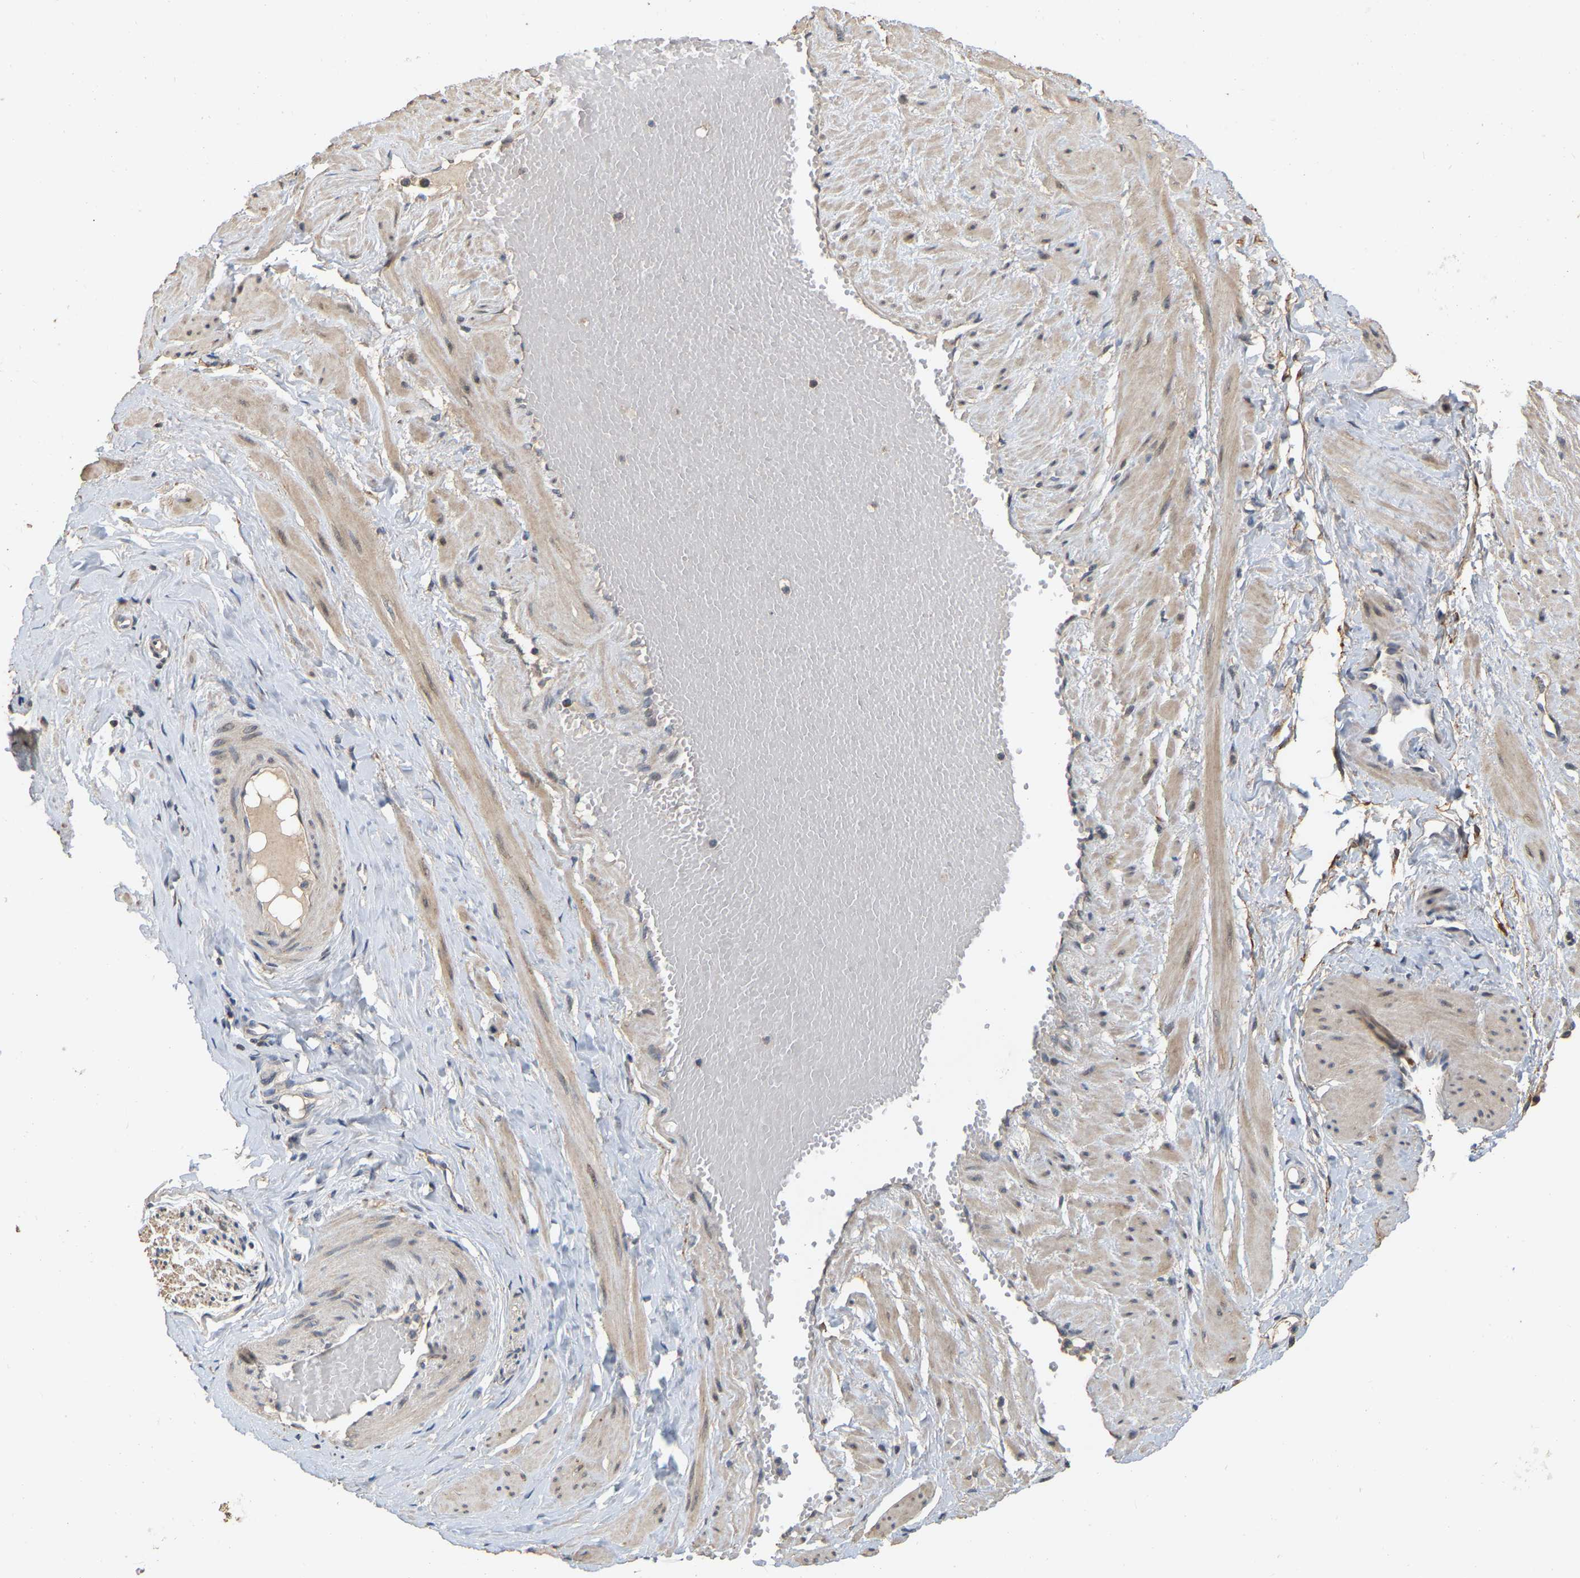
{"staining": {"intensity": "moderate", "quantity": ">75%", "location": "cytoplasmic/membranous"}, "tissue": "adipose tissue", "cell_type": "Adipocytes", "image_type": "normal", "snomed": [{"axis": "morphology", "description": "Normal tissue, NOS"}, {"axis": "topography", "description": "Soft tissue"}, {"axis": "topography", "description": "Vascular tissue"}], "caption": "Protein expression analysis of benign adipose tissue shows moderate cytoplasmic/membranous expression in about >75% of adipocytes.", "gene": "NCS1", "patient": {"sex": "female", "age": 35}}